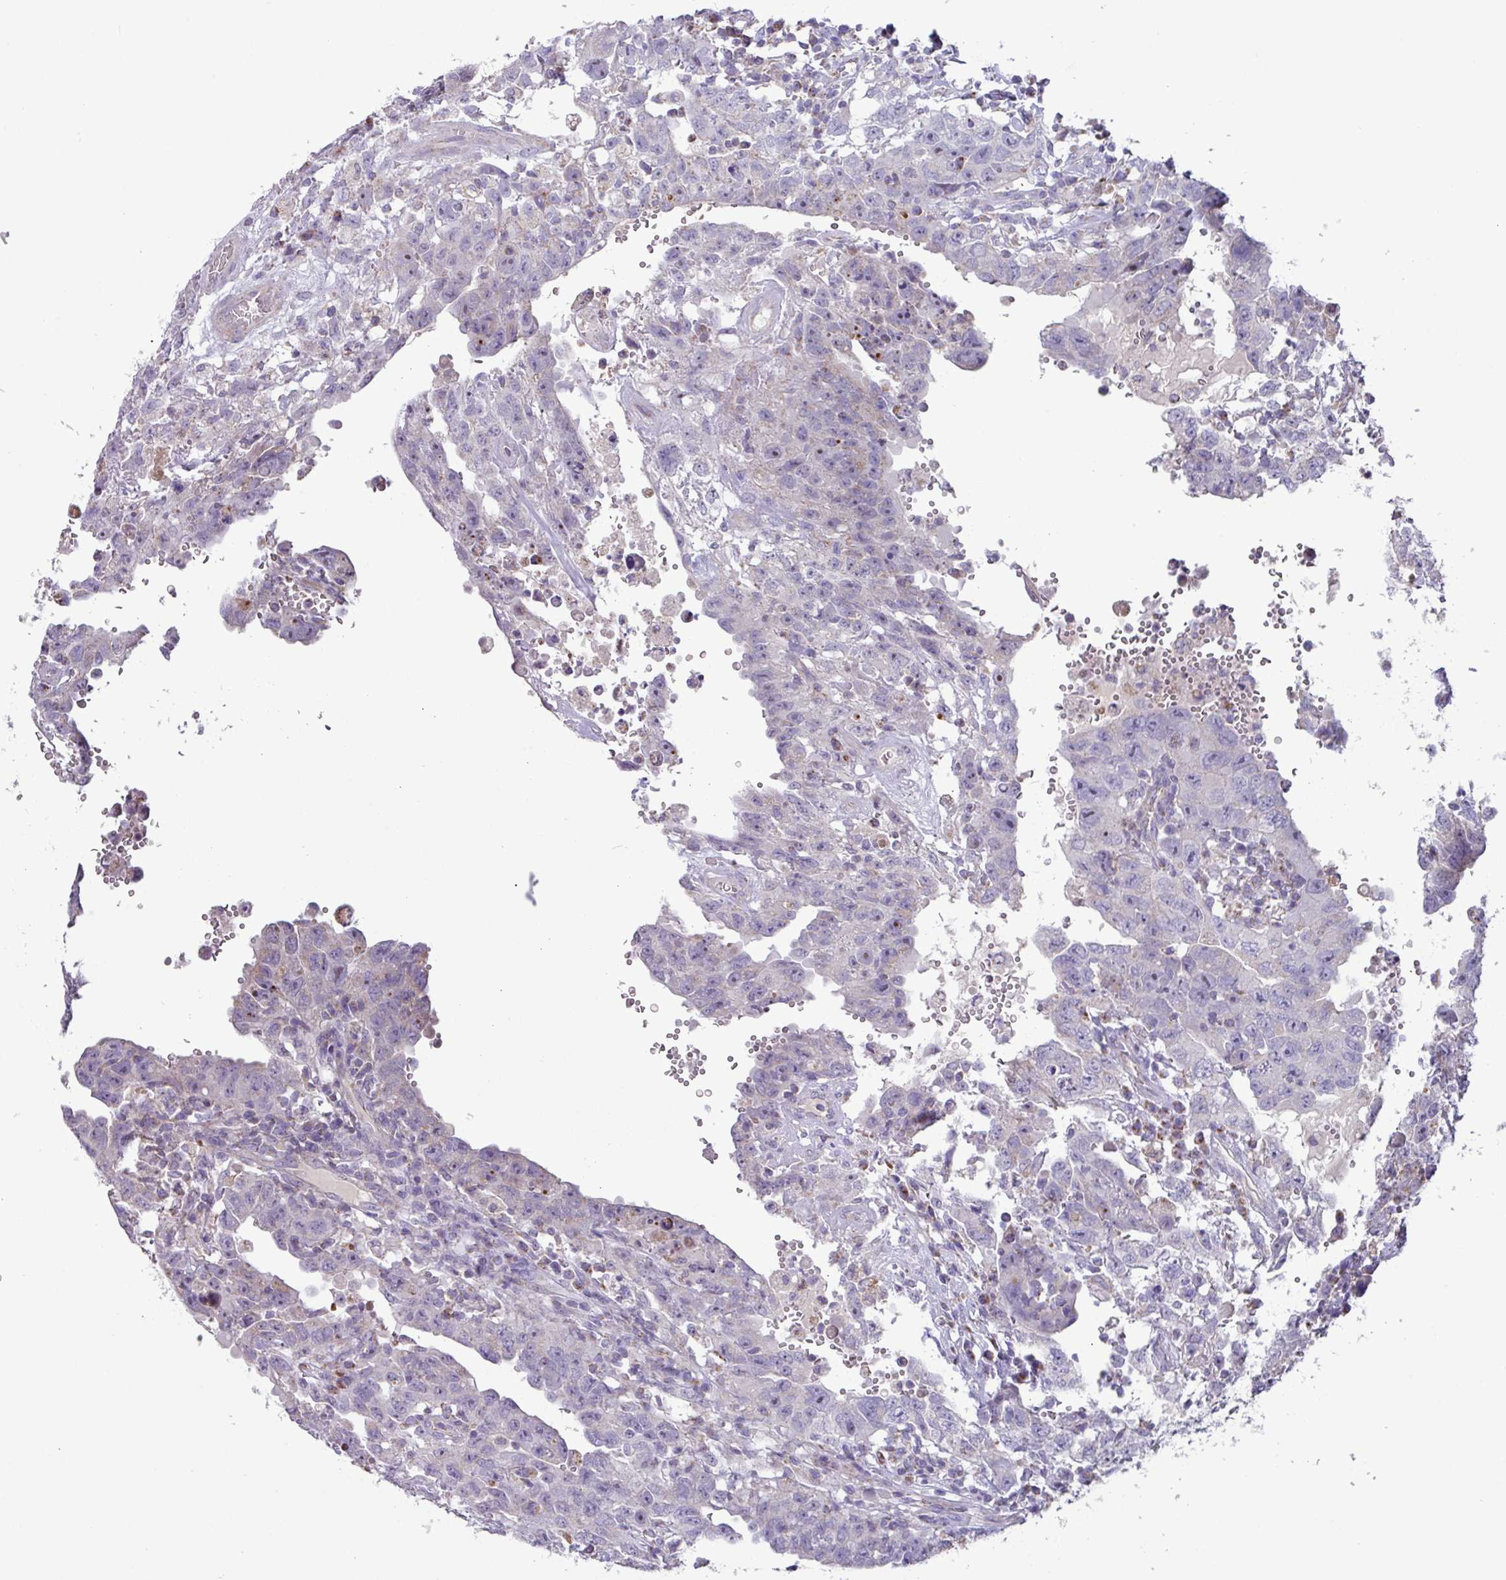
{"staining": {"intensity": "negative", "quantity": "none", "location": "none"}, "tissue": "testis cancer", "cell_type": "Tumor cells", "image_type": "cancer", "snomed": [{"axis": "morphology", "description": "Carcinoma, Embryonal, NOS"}, {"axis": "topography", "description": "Testis"}], "caption": "Tumor cells show no significant positivity in testis cancer.", "gene": "MT-ND4", "patient": {"sex": "male", "age": 26}}